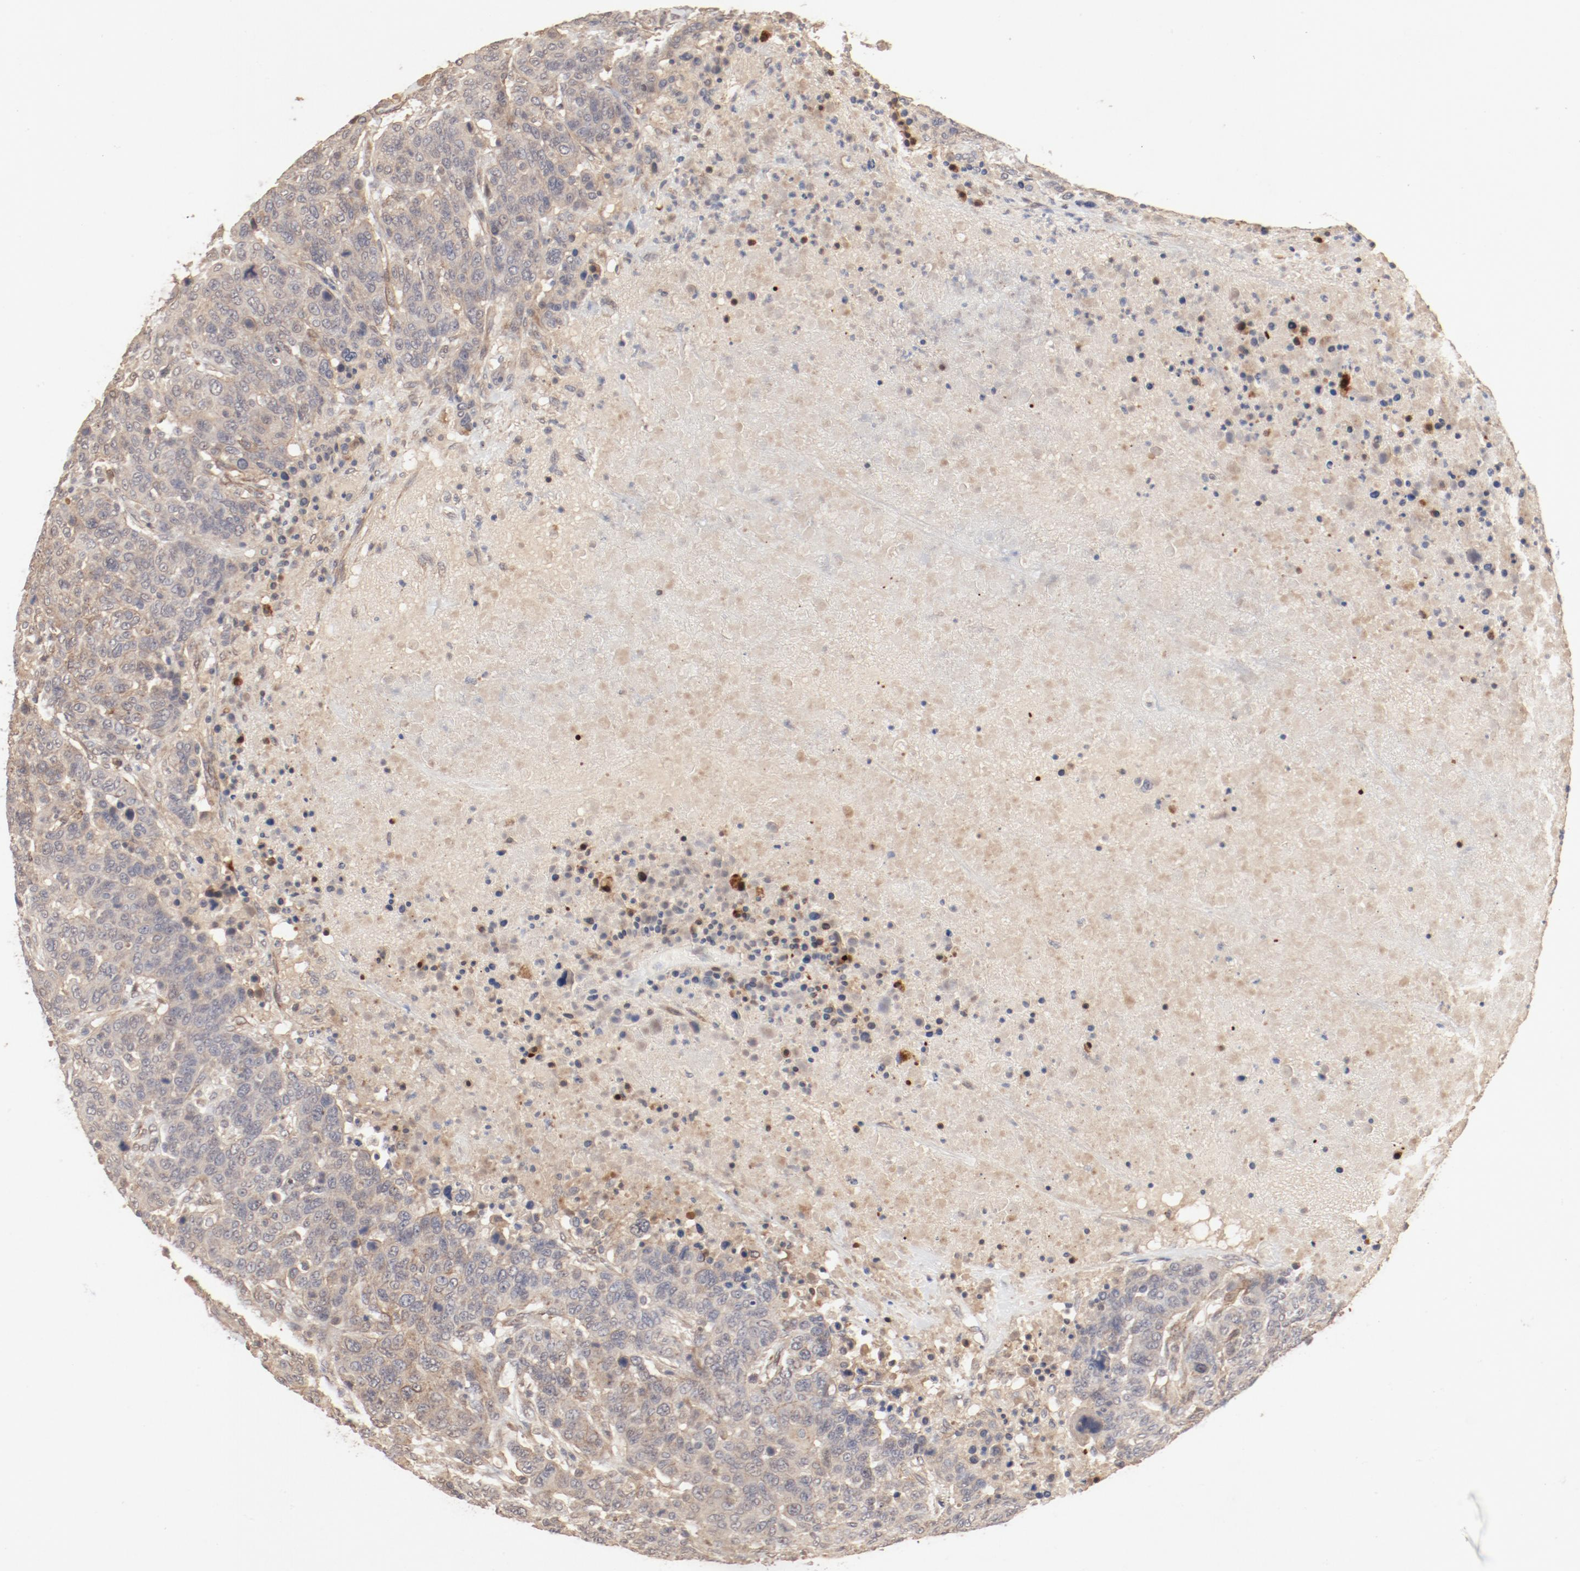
{"staining": {"intensity": "moderate", "quantity": ">75%", "location": "cytoplasmic/membranous"}, "tissue": "breast cancer", "cell_type": "Tumor cells", "image_type": "cancer", "snomed": [{"axis": "morphology", "description": "Duct carcinoma"}, {"axis": "topography", "description": "Breast"}], "caption": "A histopathology image of invasive ductal carcinoma (breast) stained for a protein displays moderate cytoplasmic/membranous brown staining in tumor cells.", "gene": "IL3RA", "patient": {"sex": "female", "age": 37}}